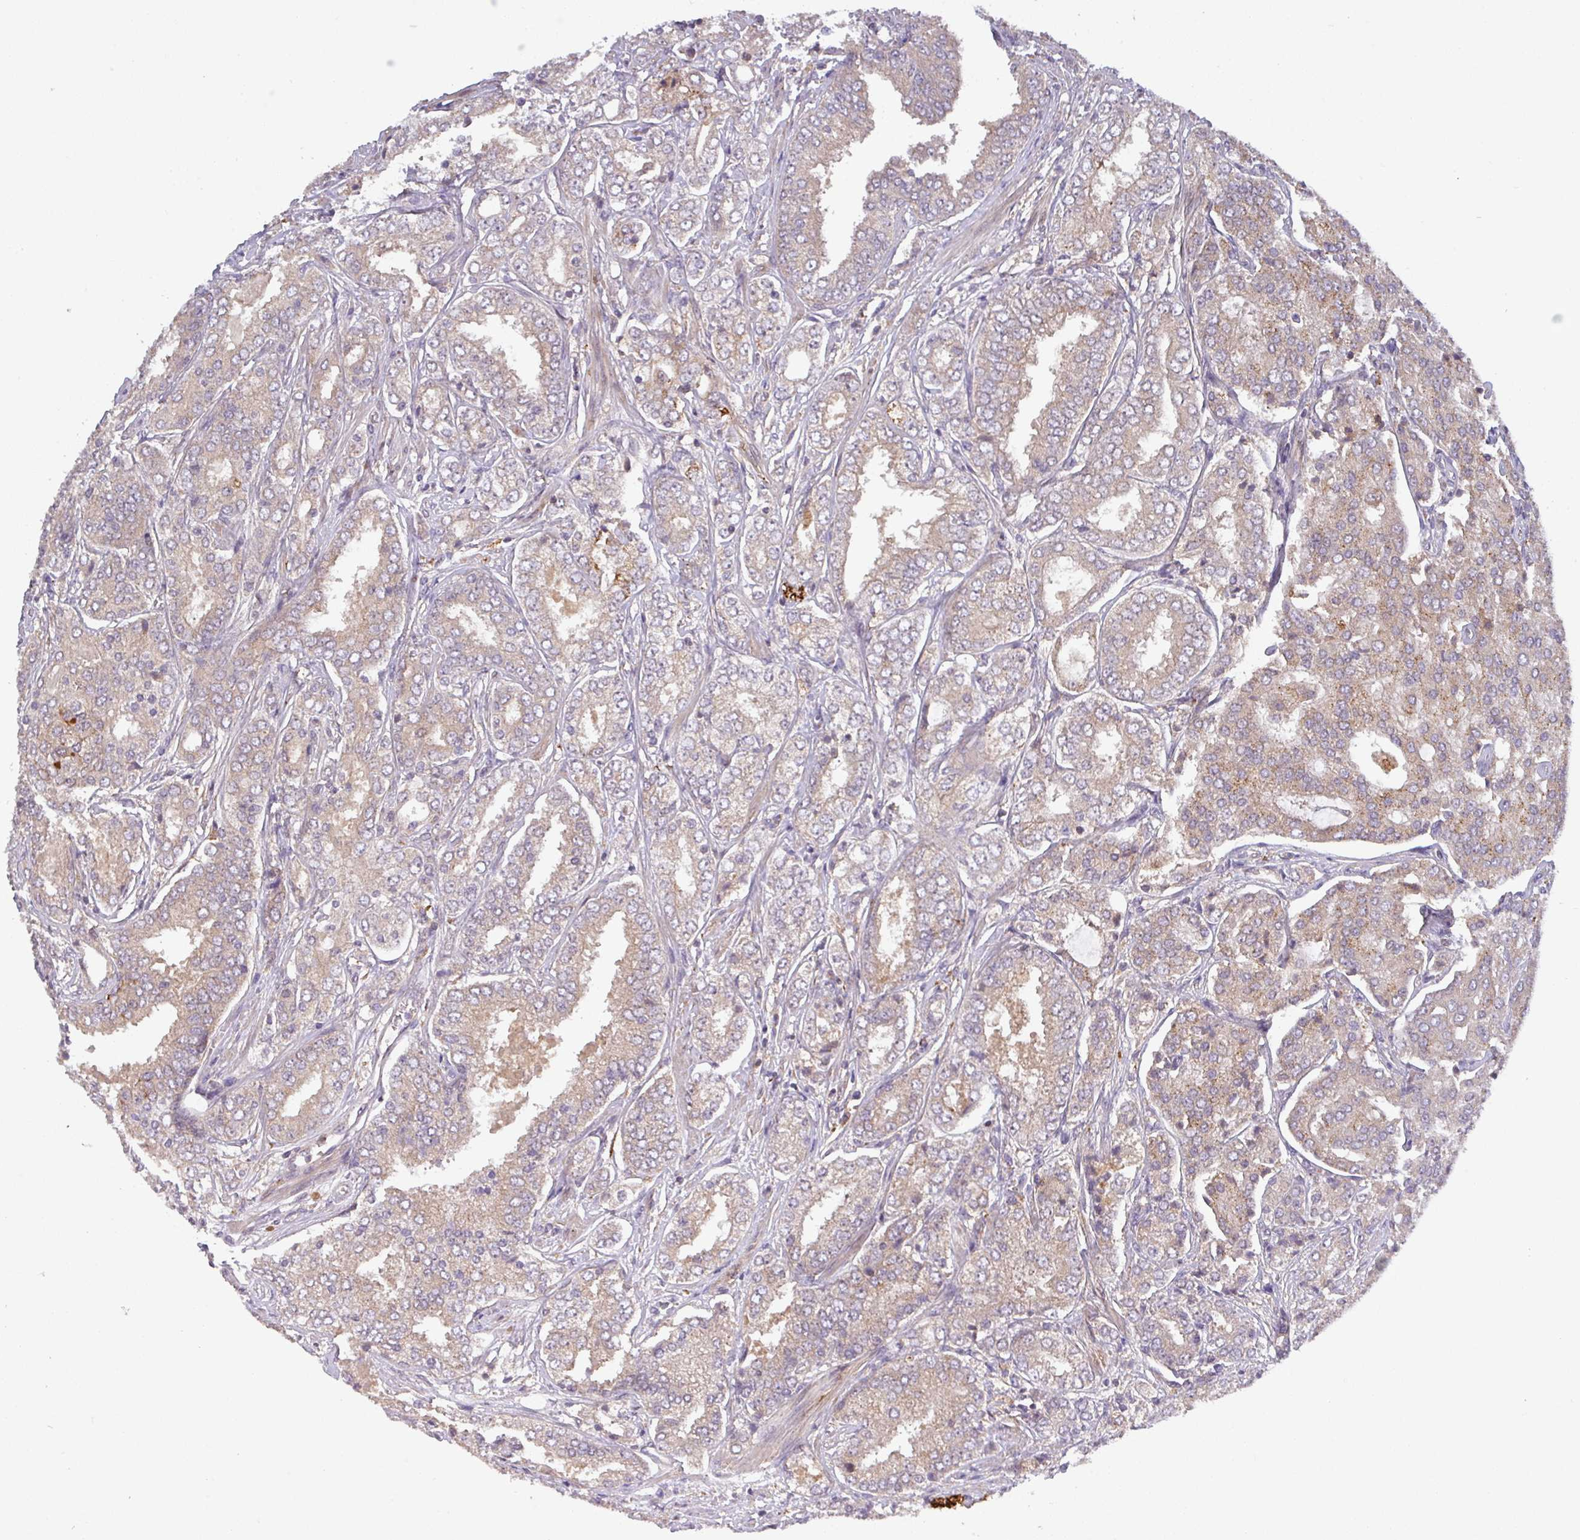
{"staining": {"intensity": "moderate", "quantity": "<25%", "location": "cytoplasmic/membranous"}, "tissue": "prostate cancer", "cell_type": "Tumor cells", "image_type": "cancer", "snomed": [{"axis": "morphology", "description": "Adenocarcinoma, High grade"}, {"axis": "topography", "description": "Prostate"}], "caption": "Immunohistochemical staining of prostate cancer shows moderate cytoplasmic/membranous protein expression in approximately <25% of tumor cells.", "gene": "CCDC121", "patient": {"sex": "male", "age": 63}}